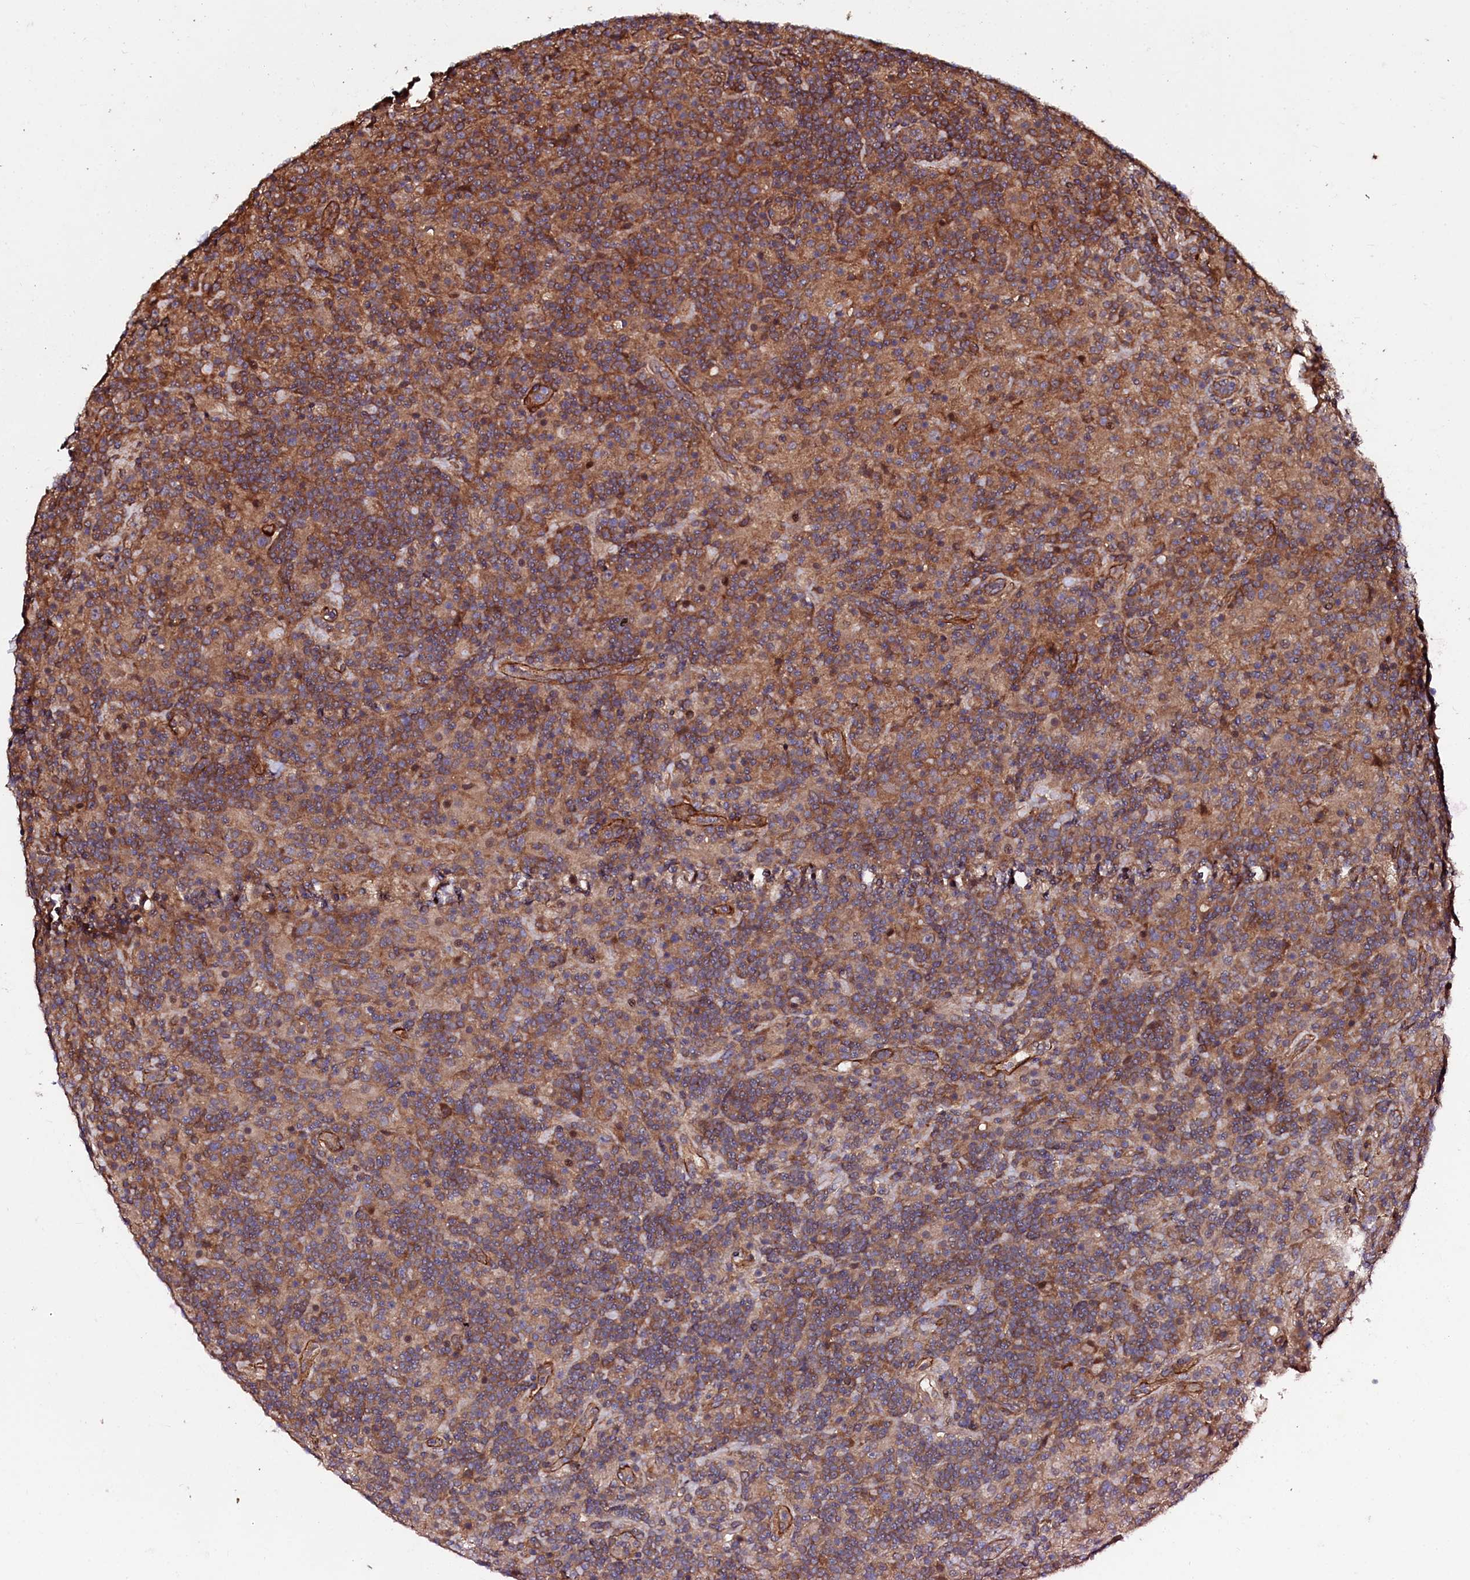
{"staining": {"intensity": "moderate", "quantity": ">75%", "location": "cytoplasmic/membranous"}, "tissue": "lymphoma", "cell_type": "Tumor cells", "image_type": "cancer", "snomed": [{"axis": "morphology", "description": "Hodgkin's disease, NOS"}, {"axis": "topography", "description": "Lymph node"}], "caption": "Immunohistochemistry (DAB (3,3'-diaminobenzidine)) staining of human Hodgkin's disease demonstrates moderate cytoplasmic/membranous protein staining in approximately >75% of tumor cells.", "gene": "USPL1", "patient": {"sex": "male", "age": 70}}